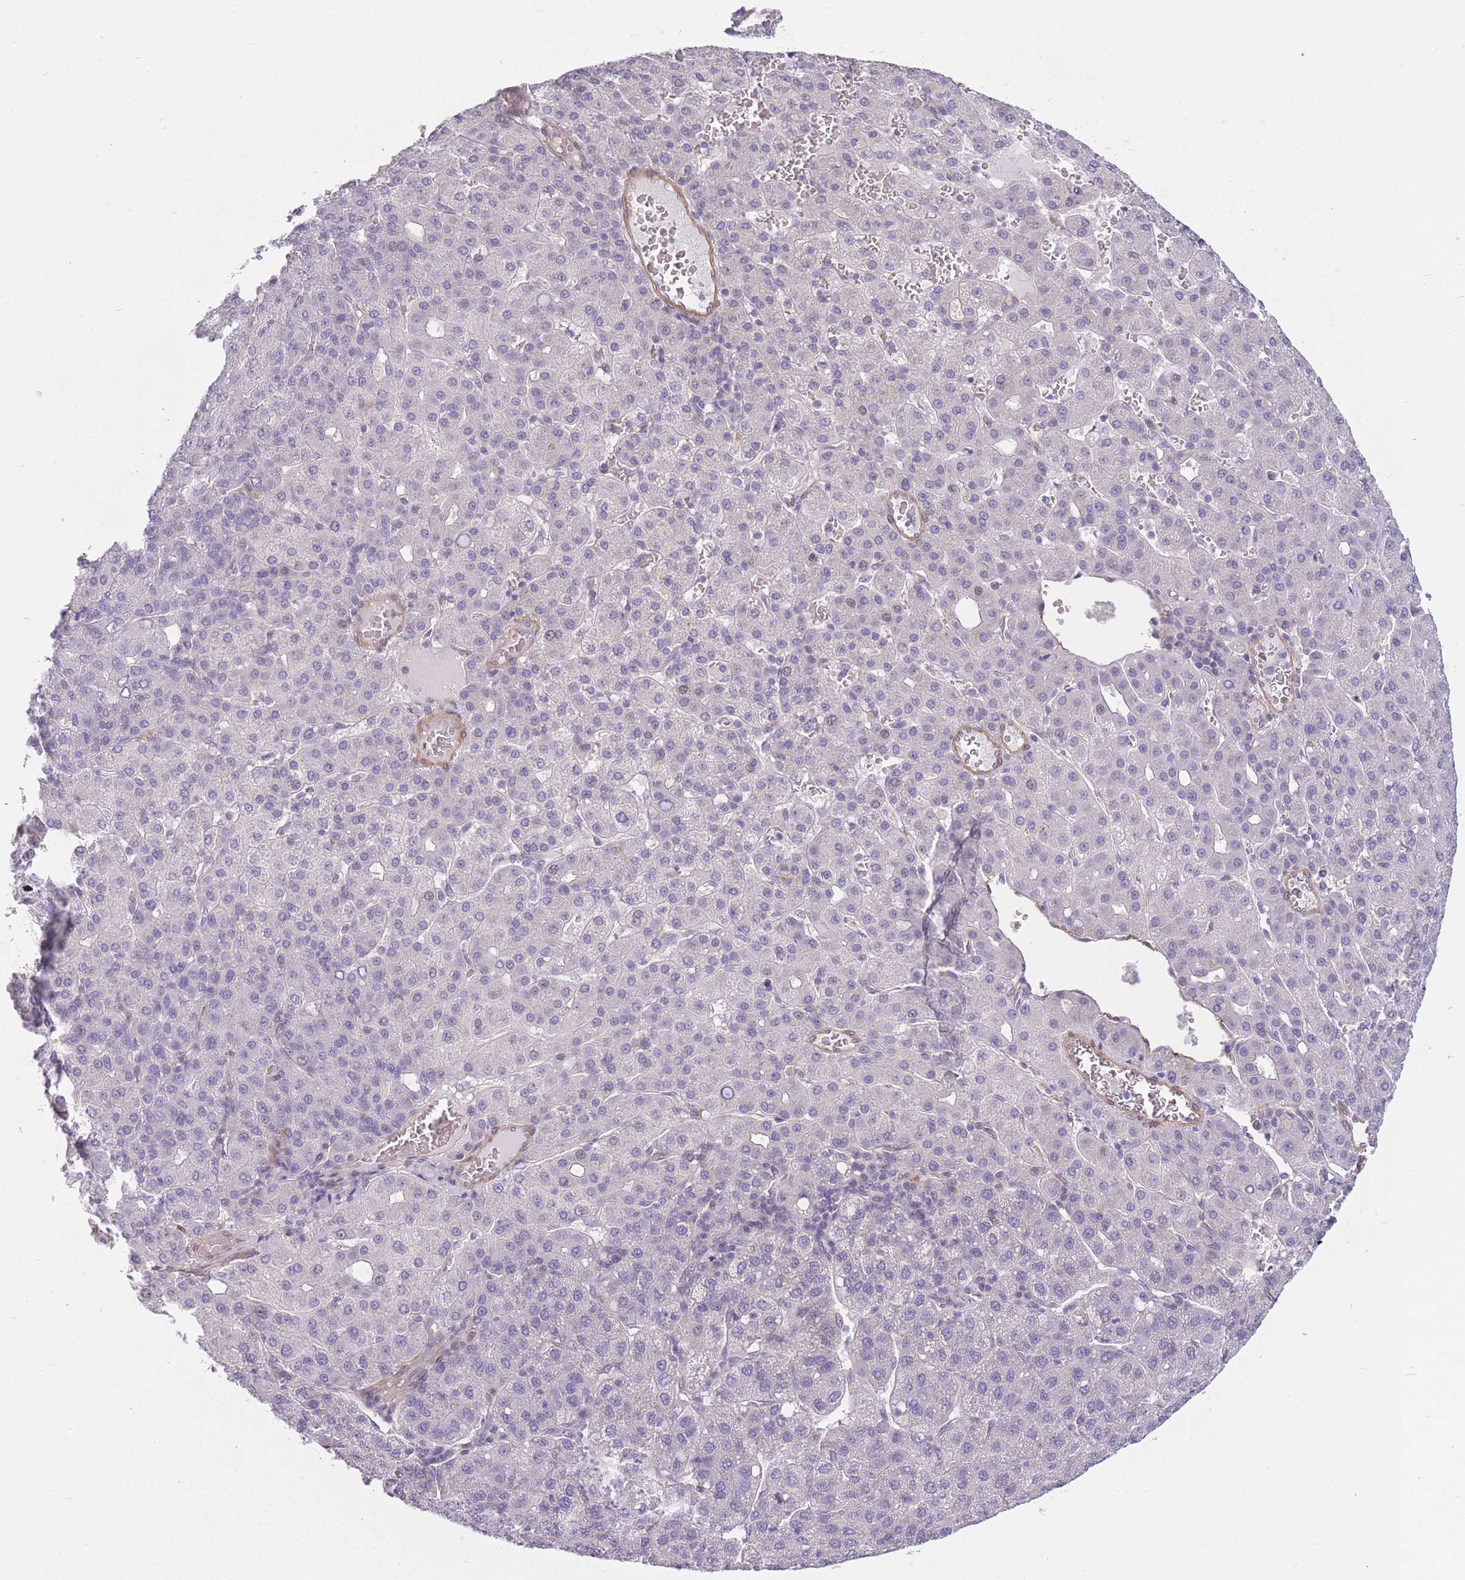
{"staining": {"intensity": "negative", "quantity": "none", "location": "none"}, "tissue": "liver cancer", "cell_type": "Tumor cells", "image_type": "cancer", "snomed": [{"axis": "morphology", "description": "Carcinoma, Hepatocellular, NOS"}, {"axis": "topography", "description": "Liver"}], "caption": "IHC photomicrograph of human liver hepatocellular carcinoma stained for a protein (brown), which displays no positivity in tumor cells.", "gene": "SLC7A6", "patient": {"sex": "male", "age": 65}}